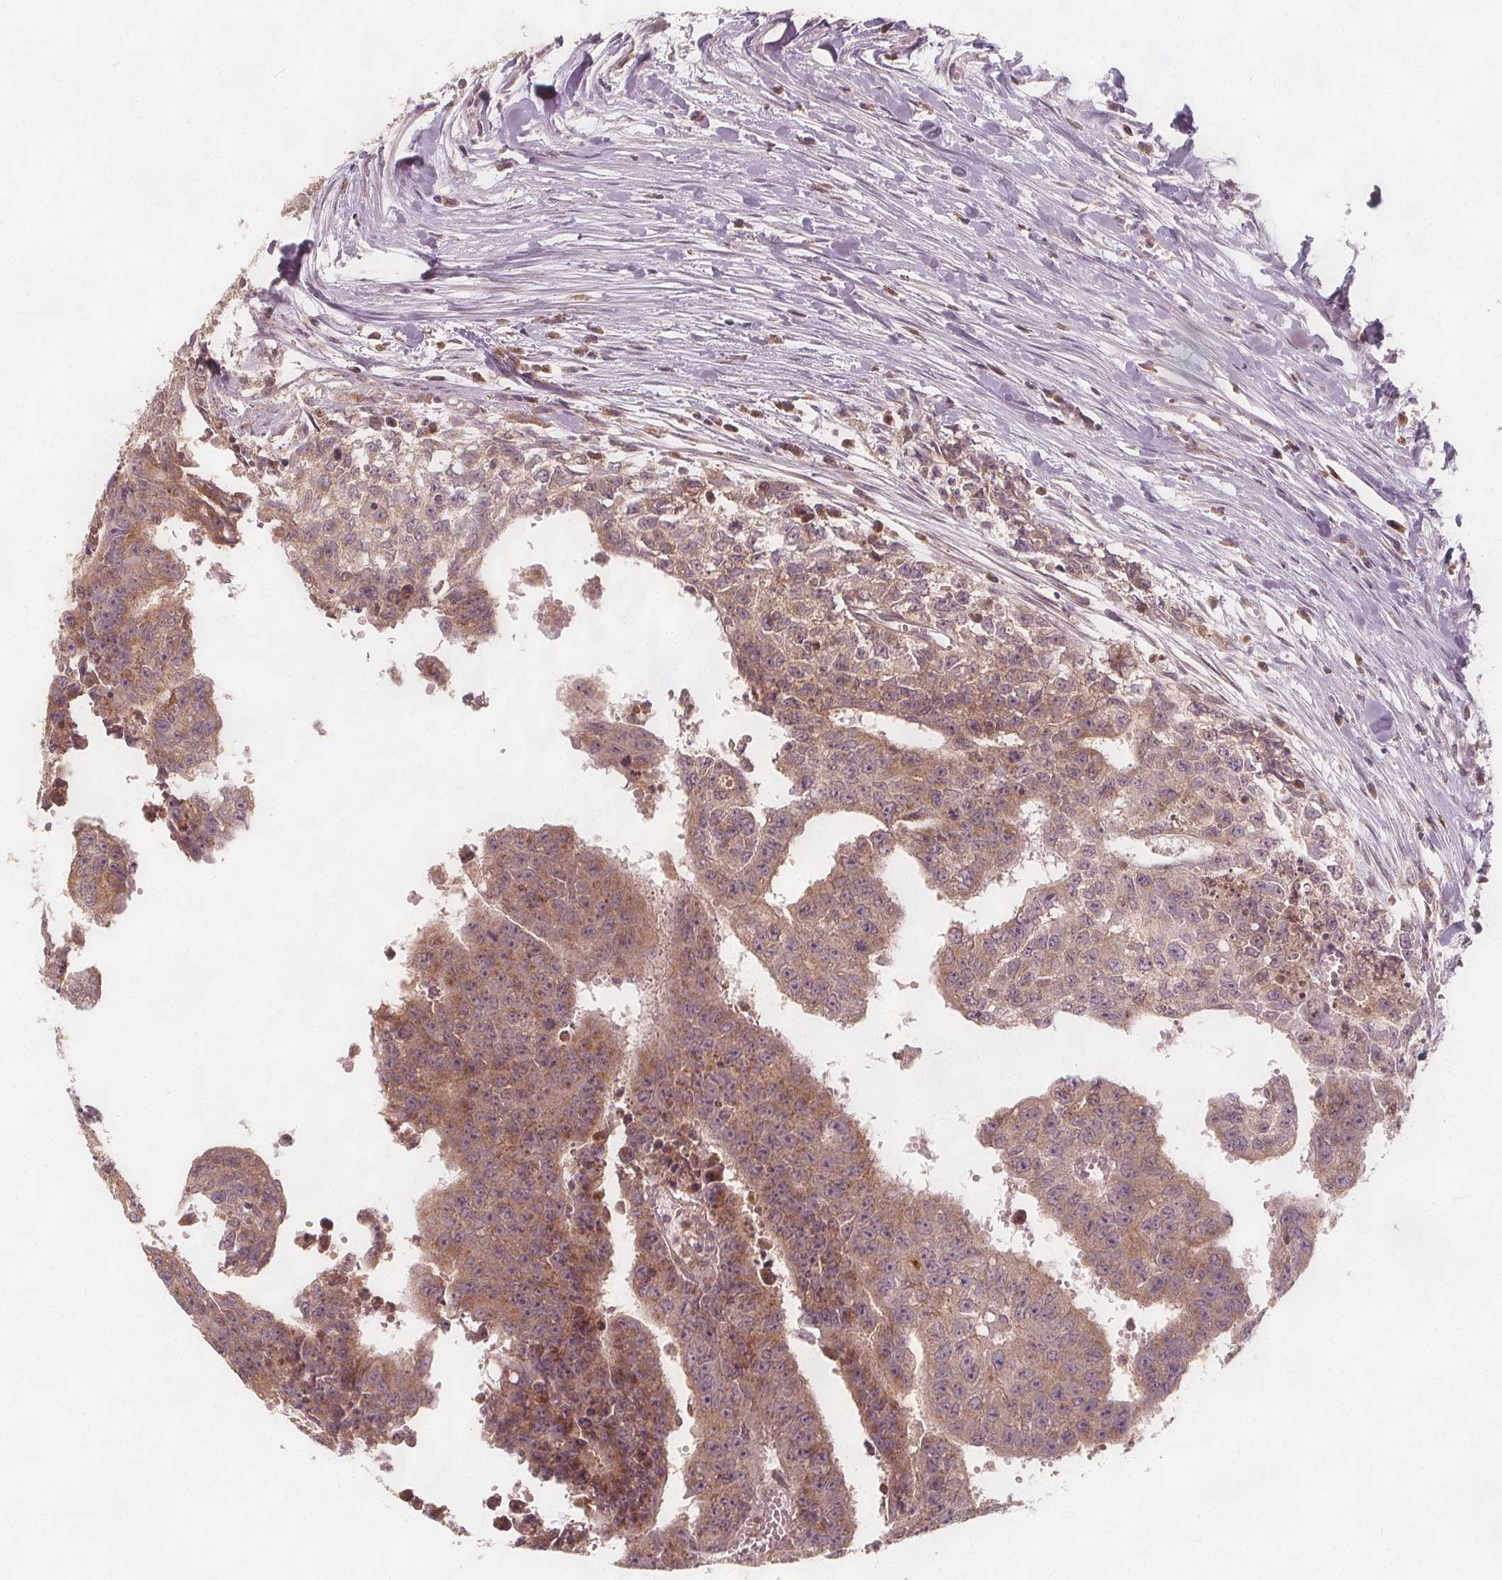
{"staining": {"intensity": "weak", "quantity": ">75%", "location": "cytoplasmic/membranous"}, "tissue": "testis cancer", "cell_type": "Tumor cells", "image_type": "cancer", "snomed": [{"axis": "morphology", "description": "Carcinoma, Embryonal, NOS"}, {"axis": "morphology", "description": "Teratoma, malignant, NOS"}, {"axis": "topography", "description": "Testis"}], "caption": "Immunohistochemistry (IHC) staining of malignant teratoma (testis), which displays low levels of weak cytoplasmic/membranous positivity in approximately >75% of tumor cells indicating weak cytoplasmic/membranous protein expression. The staining was performed using DAB (3,3'-diaminobenzidine) (brown) for protein detection and nuclei were counterstained in hematoxylin (blue).", "gene": "NCSTN", "patient": {"sex": "male", "age": 24}}